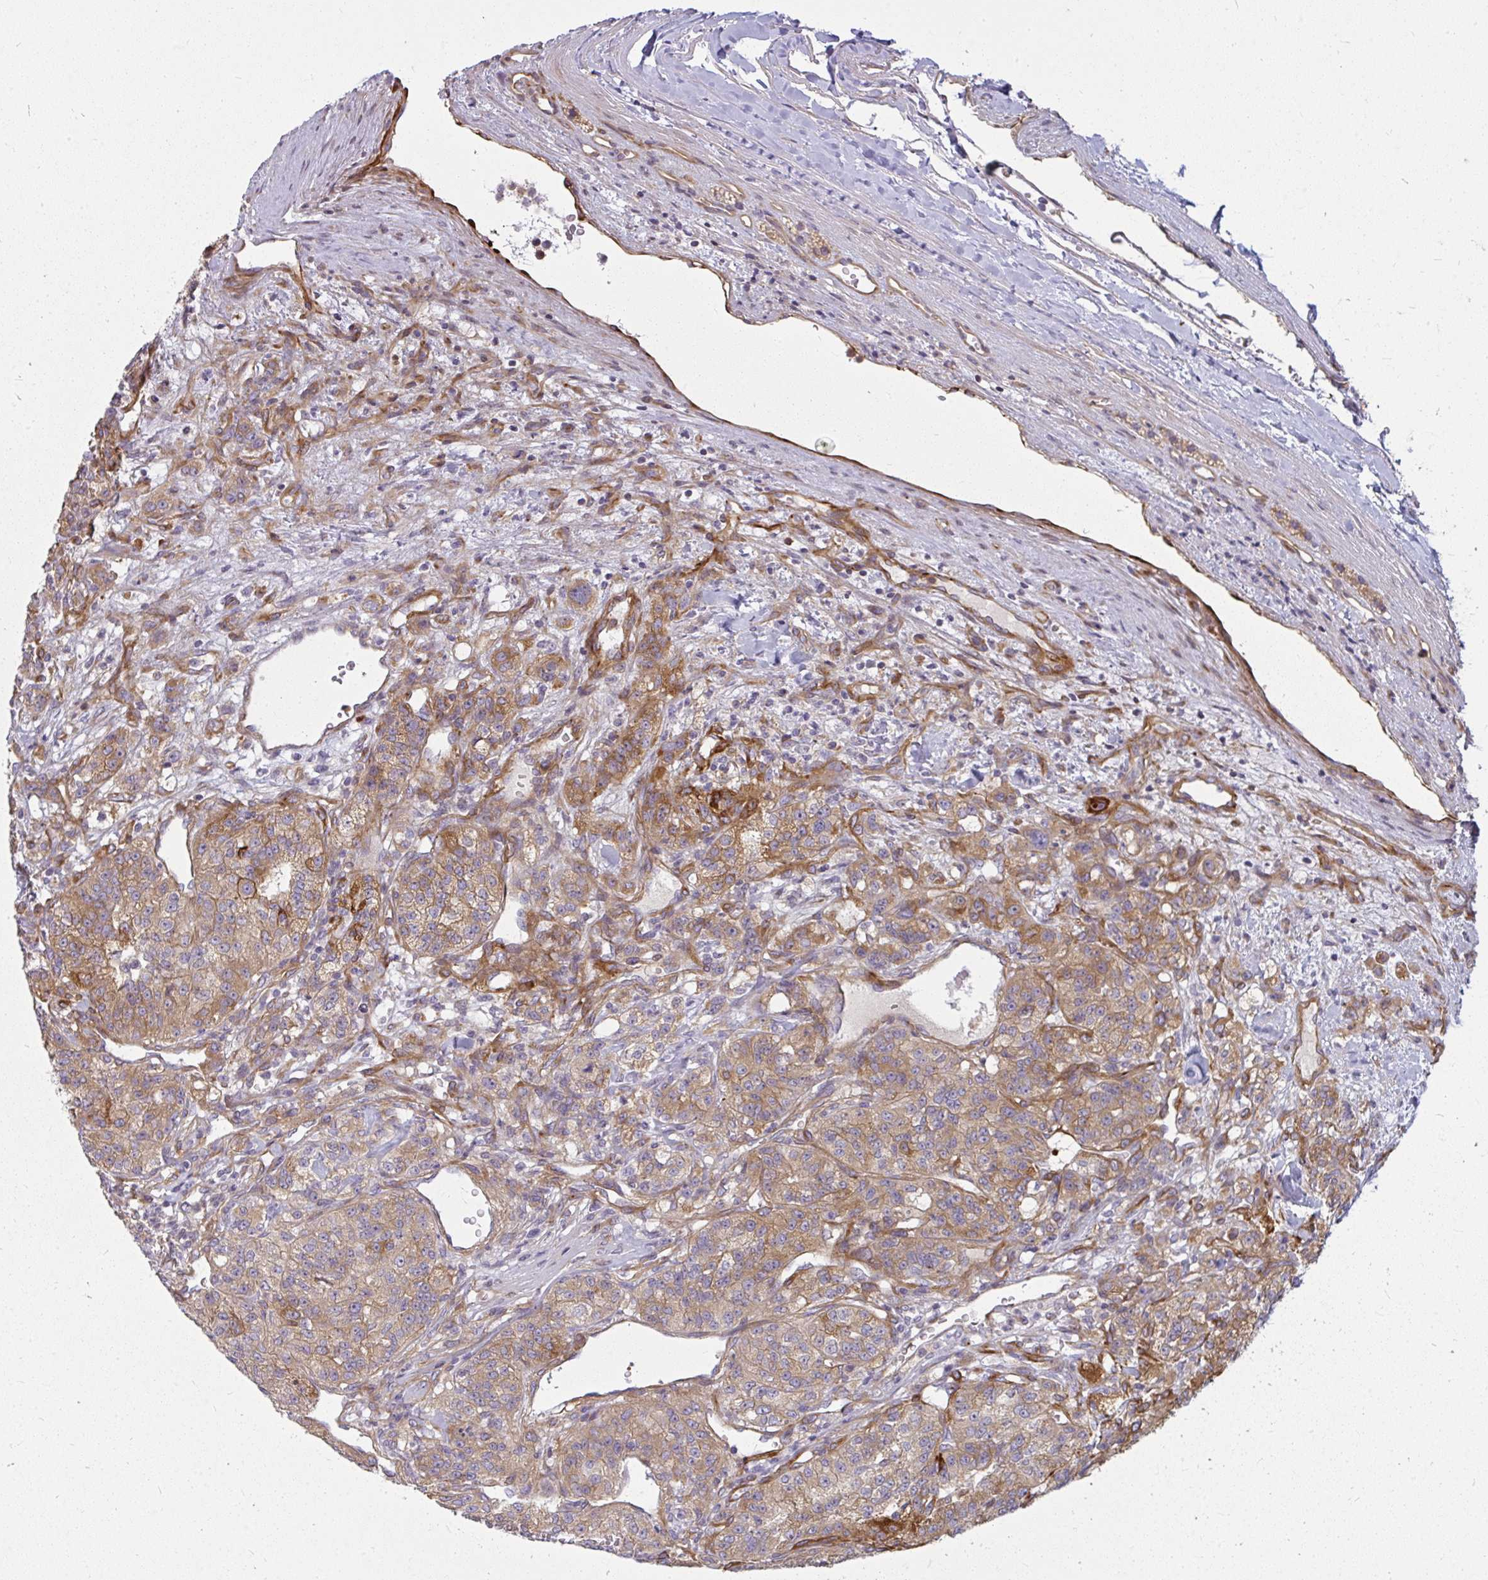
{"staining": {"intensity": "moderate", "quantity": ">75%", "location": "cytoplasmic/membranous"}, "tissue": "renal cancer", "cell_type": "Tumor cells", "image_type": "cancer", "snomed": [{"axis": "morphology", "description": "Adenocarcinoma, NOS"}, {"axis": "topography", "description": "Kidney"}], "caption": "Protein analysis of renal cancer tissue exhibits moderate cytoplasmic/membranous staining in about >75% of tumor cells. (IHC, brightfield microscopy, high magnification).", "gene": "IFIT3", "patient": {"sex": "female", "age": 63}}